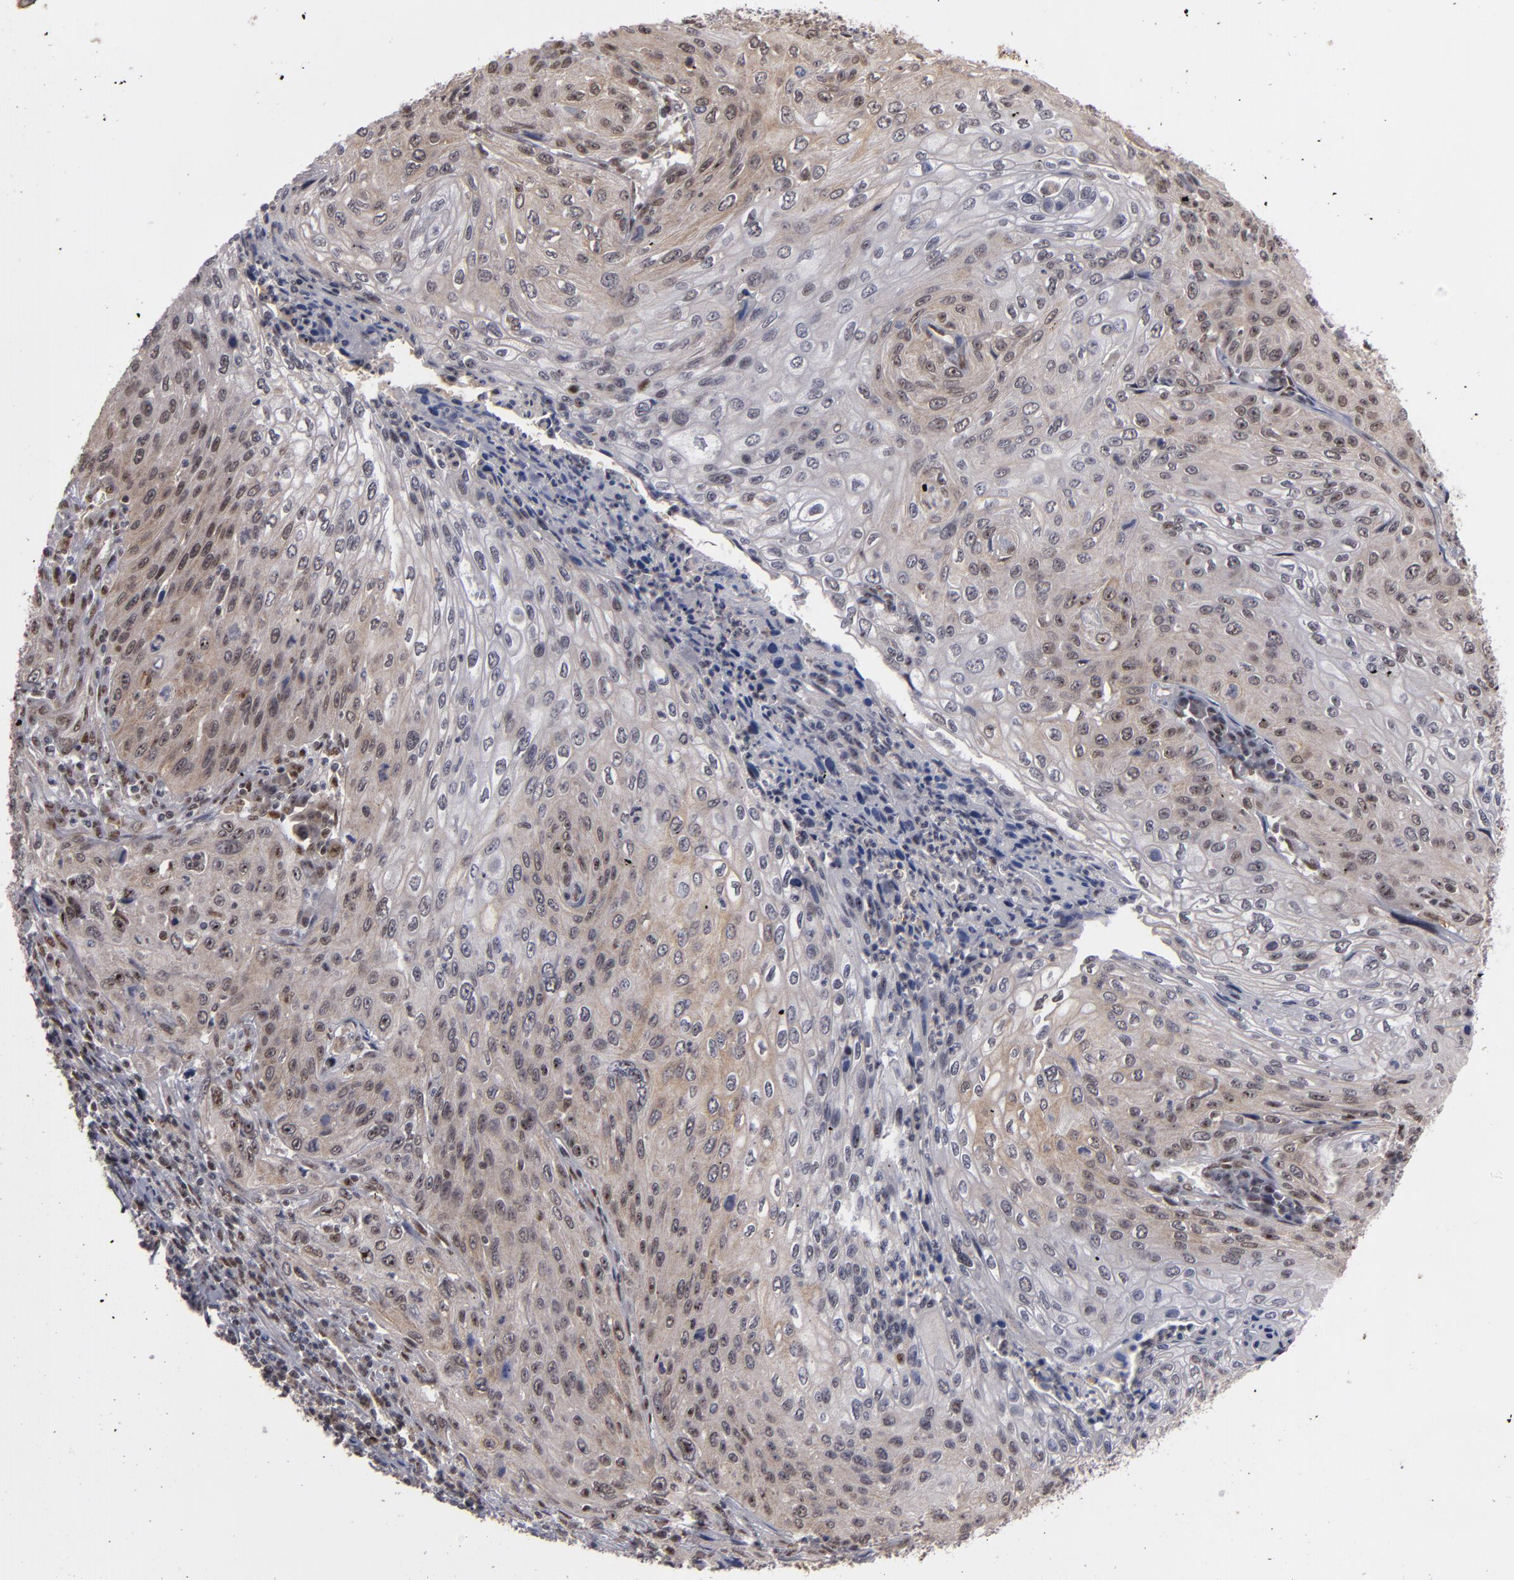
{"staining": {"intensity": "weak", "quantity": "<25%", "location": "nuclear"}, "tissue": "cervical cancer", "cell_type": "Tumor cells", "image_type": "cancer", "snomed": [{"axis": "morphology", "description": "Squamous cell carcinoma, NOS"}, {"axis": "topography", "description": "Cervix"}], "caption": "Immunohistochemistry (IHC) image of neoplastic tissue: cervical cancer stained with DAB shows no significant protein positivity in tumor cells.", "gene": "ZNF234", "patient": {"sex": "female", "age": 32}}